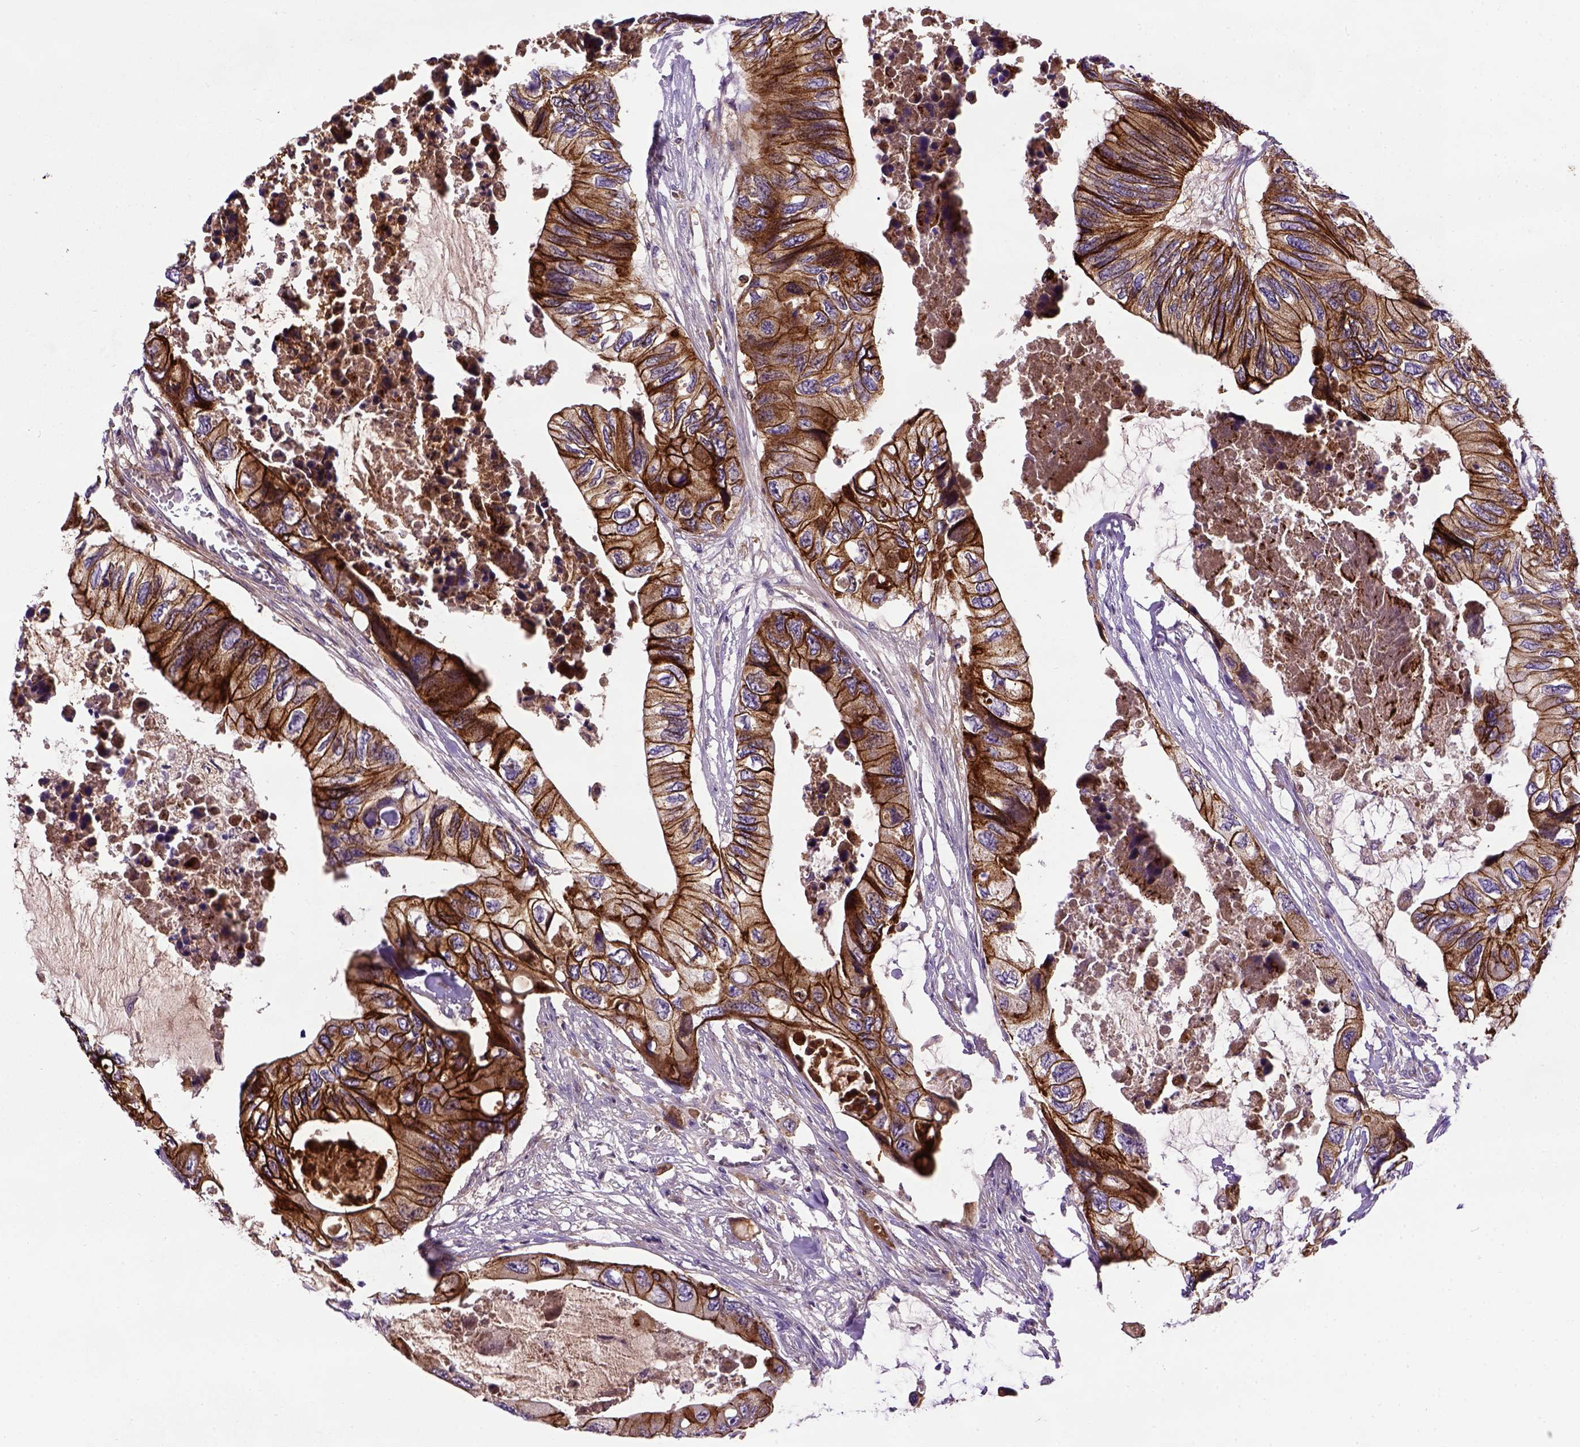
{"staining": {"intensity": "strong", "quantity": ">75%", "location": "cytoplasmic/membranous"}, "tissue": "colorectal cancer", "cell_type": "Tumor cells", "image_type": "cancer", "snomed": [{"axis": "morphology", "description": "Adenocarcinoma, NOS"}, {"axis": "topography", "description": "Rectum"}], "caption": "Colorectal adenocarcinoma stained with a brown dye demonstrates strong cytoplasmic/membranous positive staining in approximately >75% of tumor cells.", "gene": "CDH1", "patient": {"sex": "male", "age": 63}}